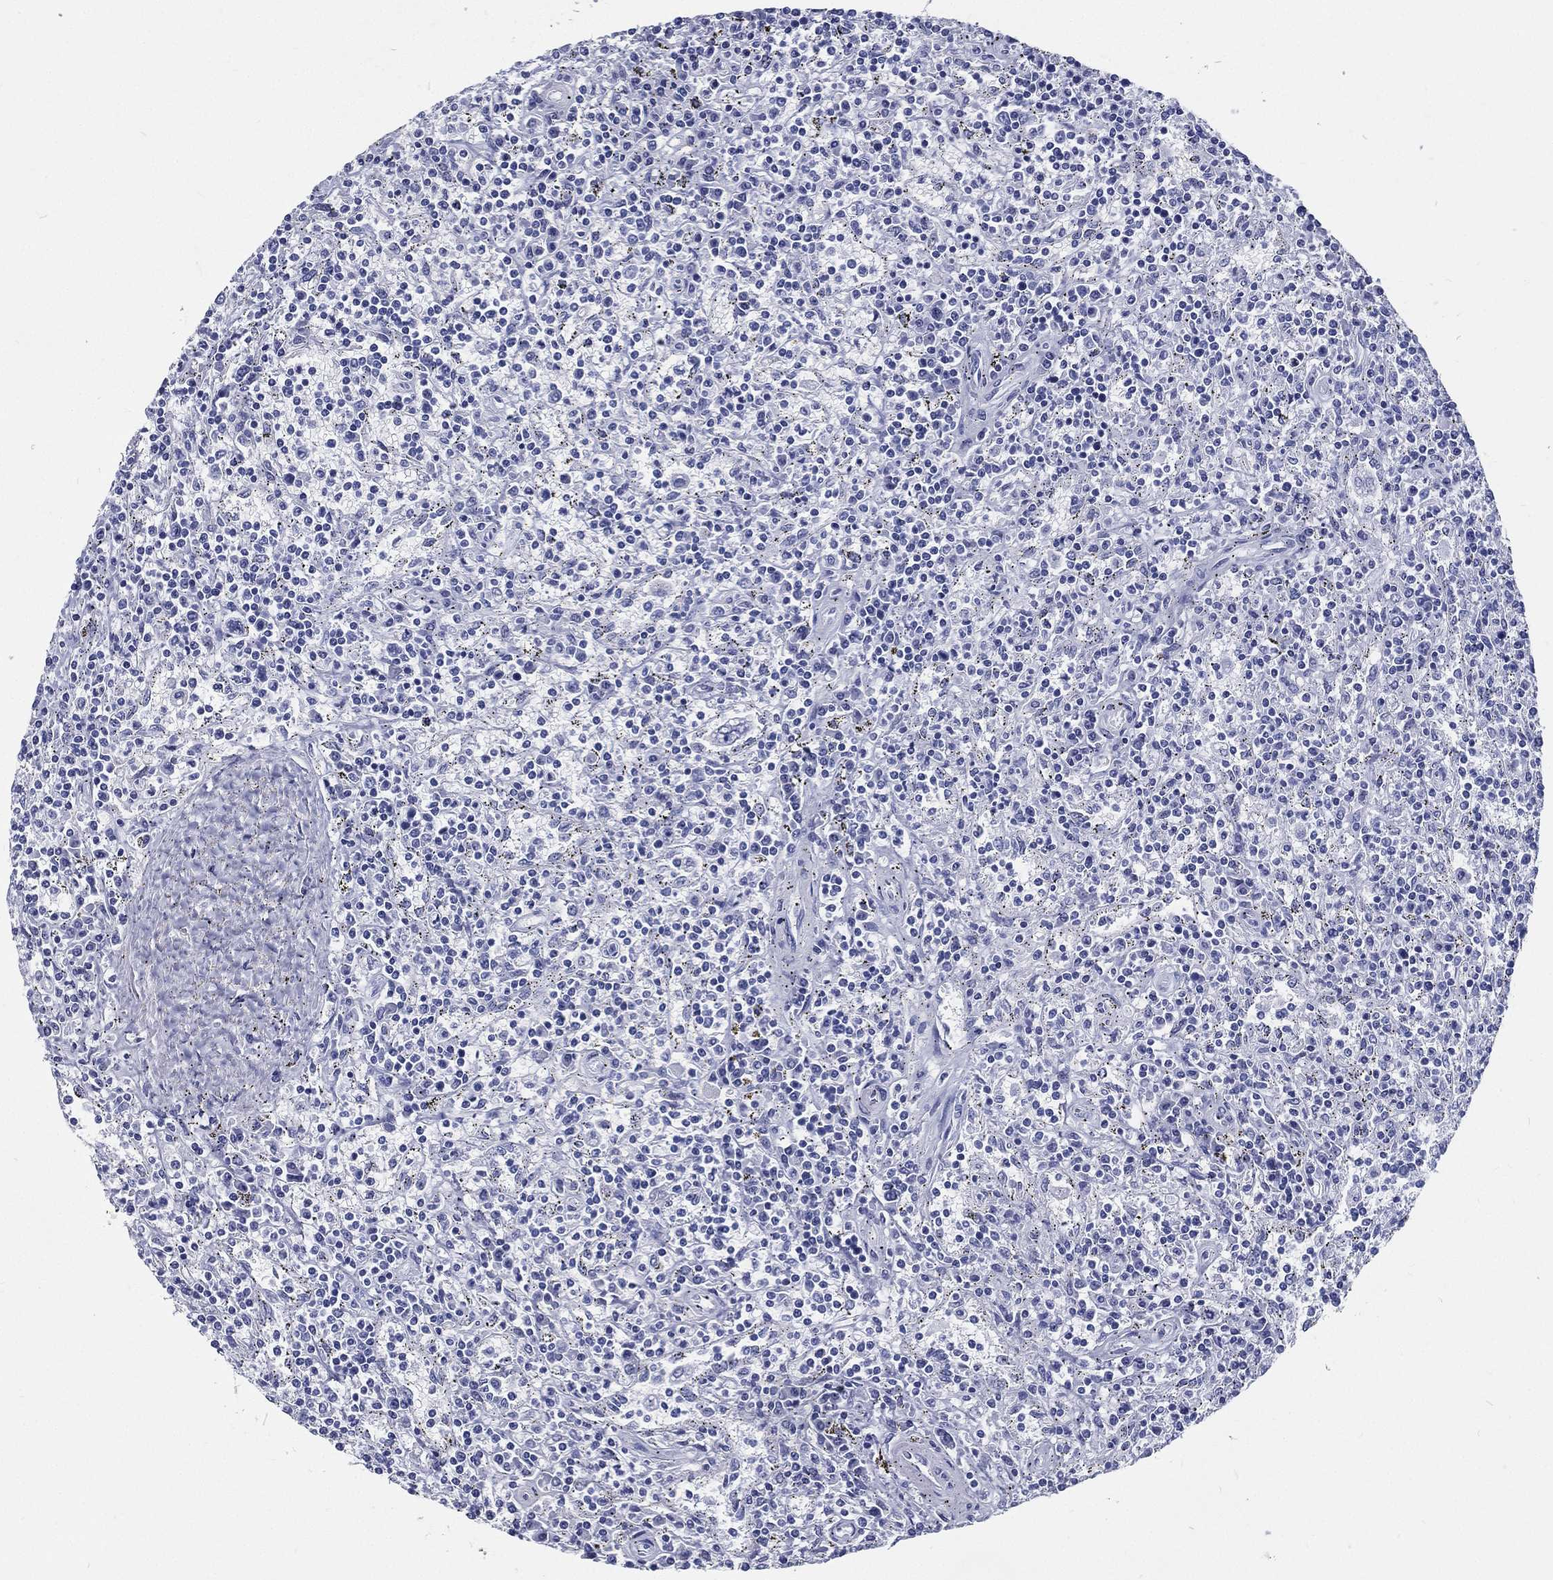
{"staining": {"intensity": "negative", "quantity": "none", "location": "none"}, "tissue": "lymphoma", "cell_type": "Tumor cells", "image_type": "cancer", "snomed": [{"axis": "morphology", "description": "Malignant lymphoma, non-Hodgkin's type, Low grade"}, {"axis": "topography", "description": "Spleen"}], "caption": "Histopathology image shows no protein positivity in tumor cells of malignant lymphoma, non-Hodgkin's type (low-grade) tissue. (DAB (3,3'-diaminobenzidine) immunohistochemistry with hematoxylin counter stain).", "gene": "RSPH4A", "patient": {"sex": "male", "age": 62}}